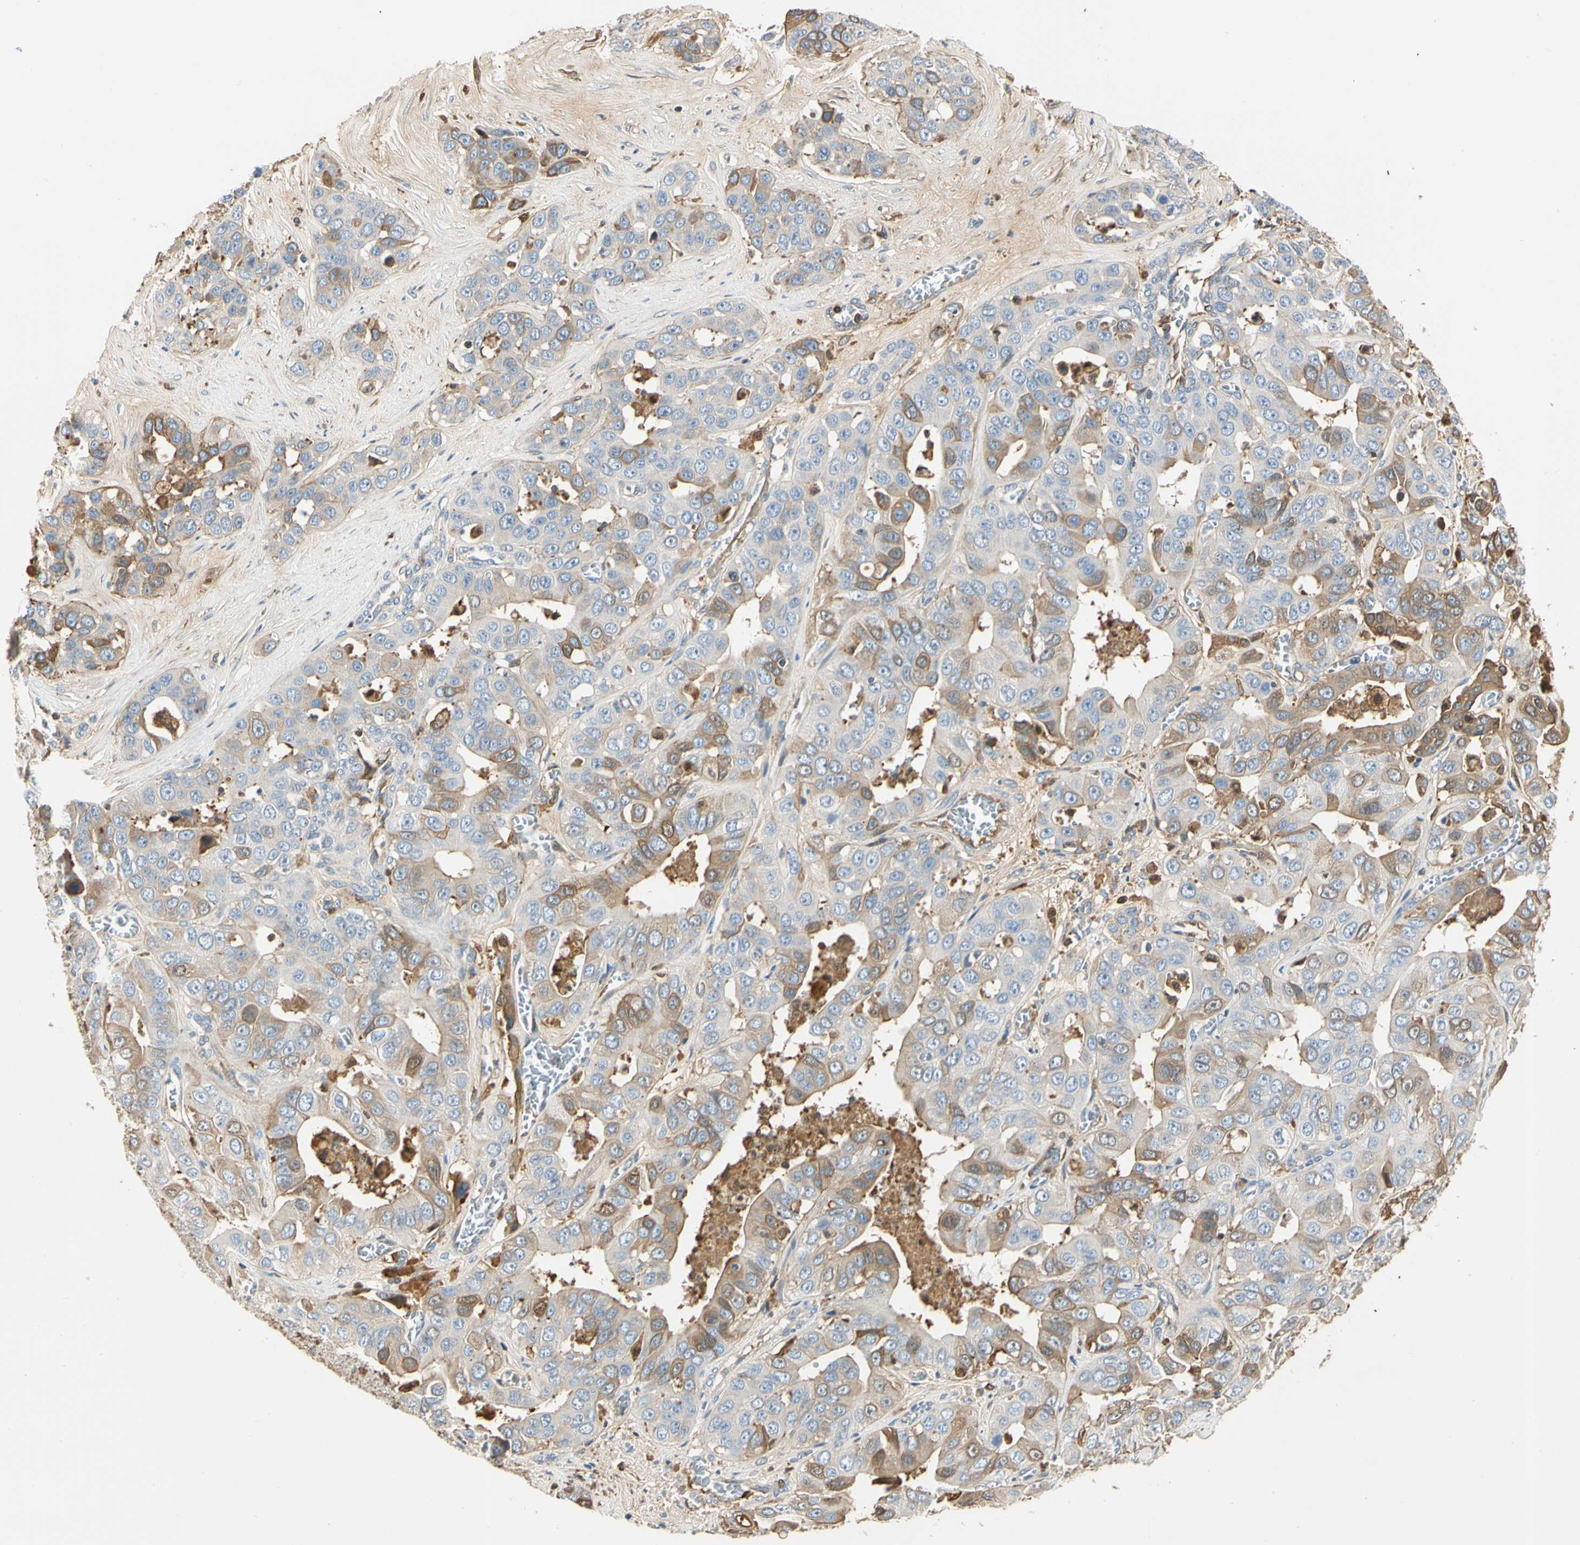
{"staining": {"intensity": "moderate", "quantity": ">75%", "location": "cytoplasmic/membranous"}, "tissue": "liver cancer", "cell_type": "Tumor cells", "image_type": "cancer", "snomed": [{"axis": "morphology", "description": "Cholangiocarcinoma"}, {"axis": "topography", "description": "Liver"}], "caption": "This is a photomicrograph of immunohistochemistry (IHC) staining of liver cancer, which shows moderate staining in the cytoplasmic/membranous of tumor cells.", "gene": "LAMB3", "patient": {"sex": "female", "age": 52}}